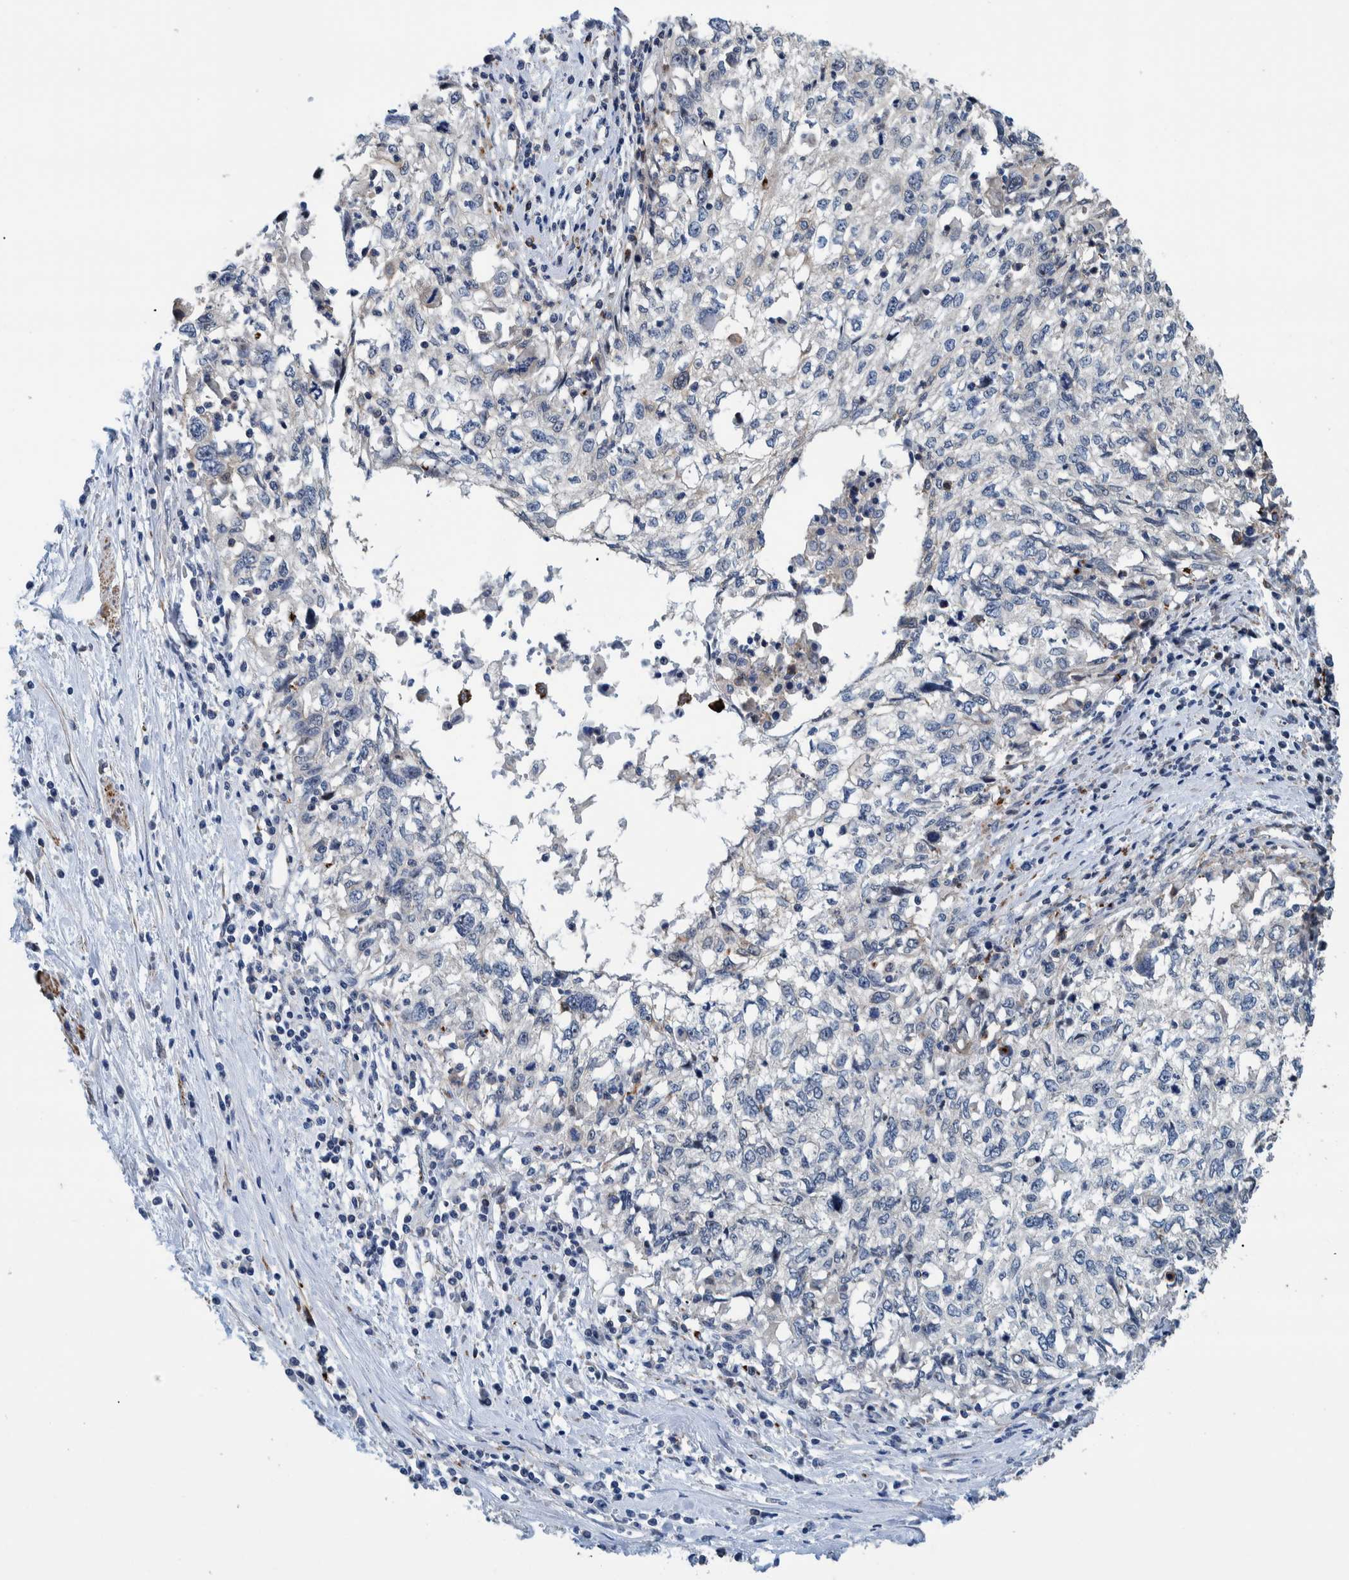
{"staining": {"intensity": "negative", "quantity": "none", "location": "none"}, "tissue": "cervical cancer", "cell_type": "Tumor cells", "image_type": "cancer", "snomed": [{"axis": "morphology", "description": "Squamous cell carcinoma, NOS"}, {"axis": "topography", "description": "Cervix"}], "caption": "An image of human squamous cell carcinoma (cervical) is negative for staining in tumor cells.", "gene": "MKS1", "patient": {"sex": "female", "age": 57}}